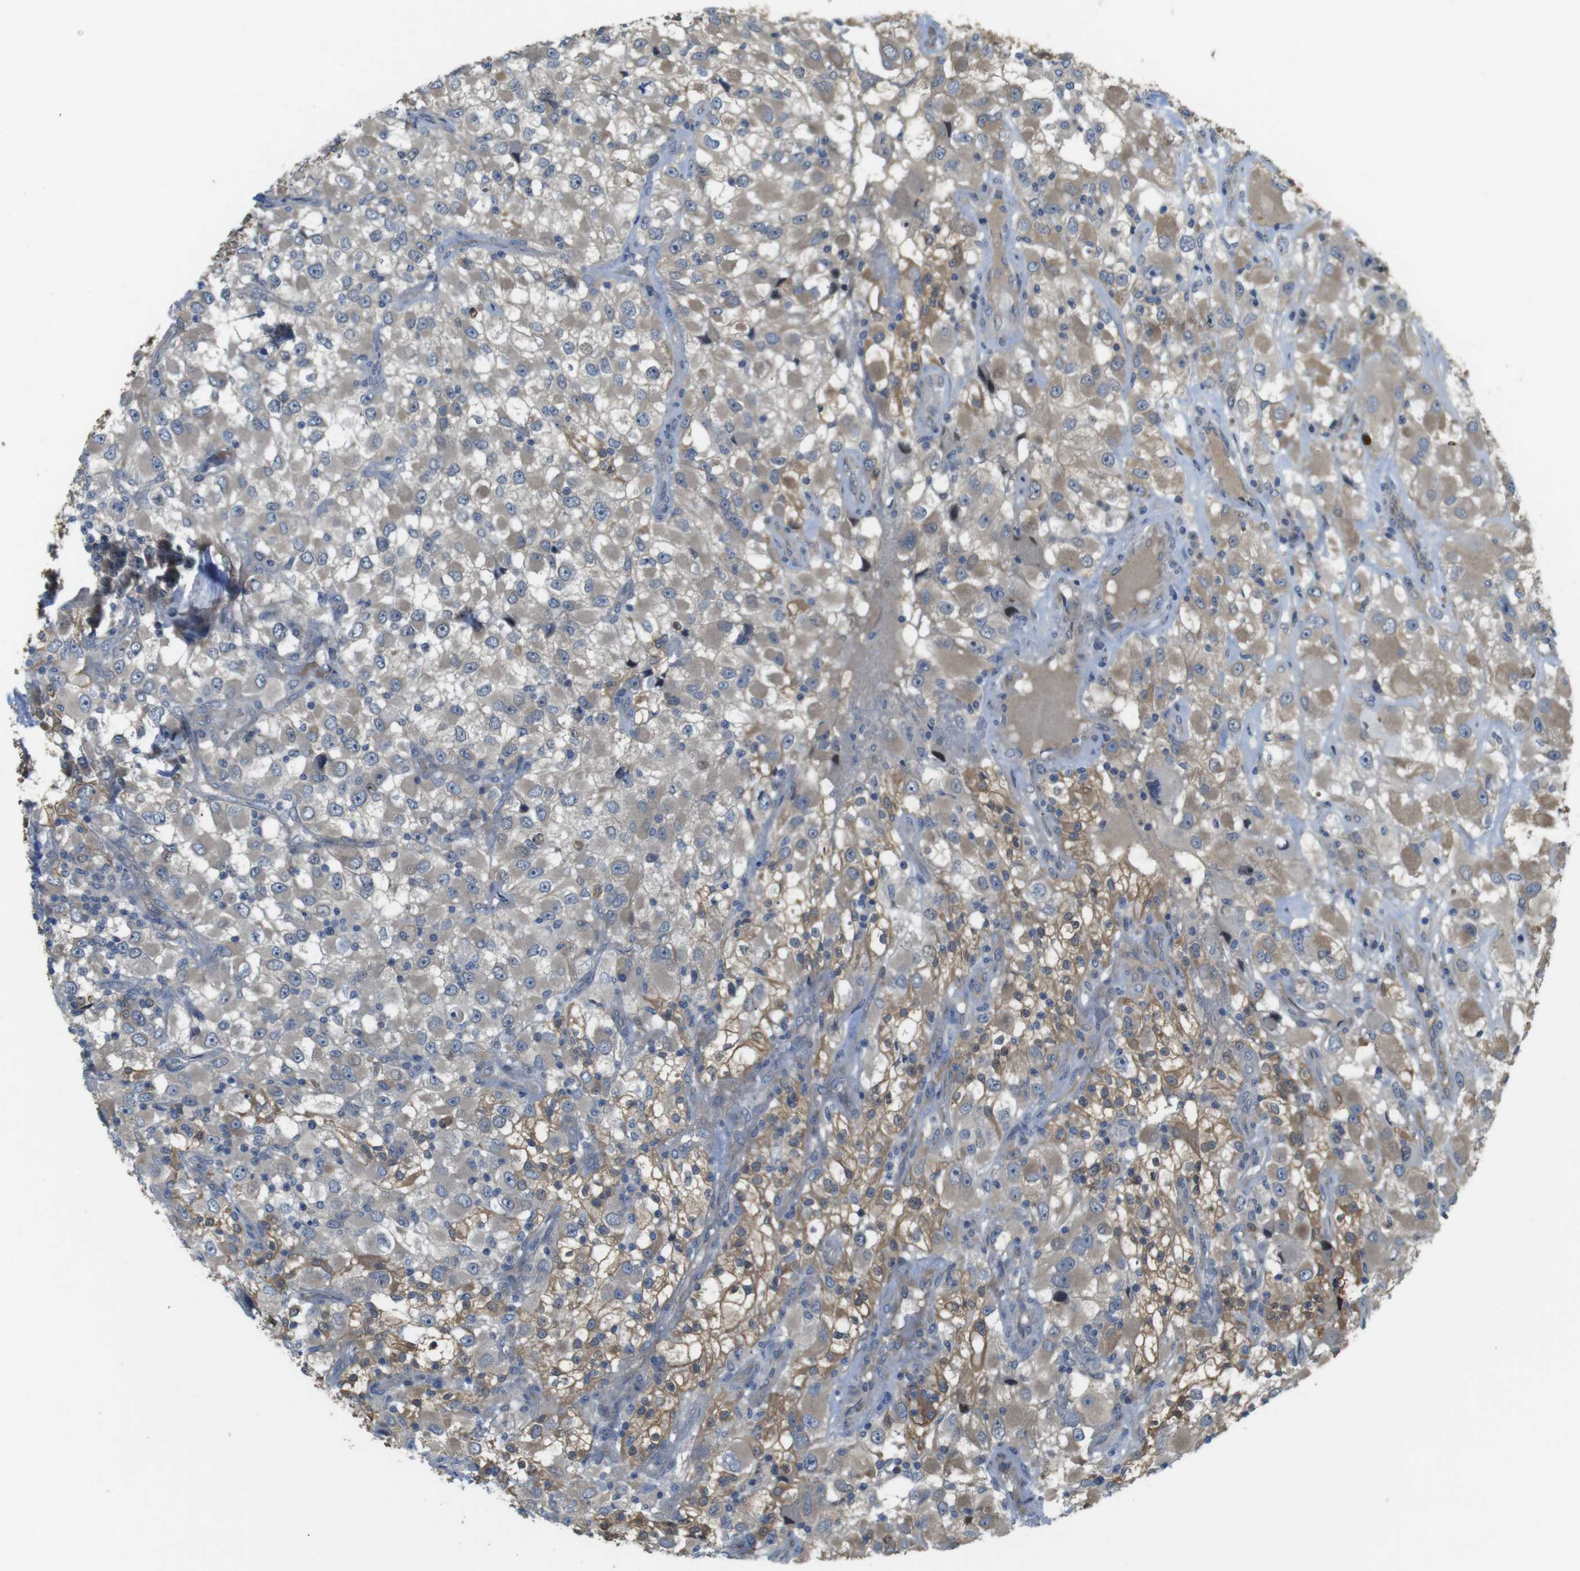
{"staining": {"intensity": "weak", "quantity": ">75%", "location": "cytoplasmic/membranous"}, "tissue": "renal cancer", "cell_type": "Tumor cells", "image_type": "cancer", "snomed": [{"axis": "morphology", "description": "Adenocarcinoma, NOS"}, {"axis": "topography", "description": "Kidney"}], "caption": "Immunohistochemical staining of human renal cancer (adenocarcinoma) shows low levels of weak cytoplasmic/membranous protein staining in about >75% of tumor cells.", "gene": "ABHD15", "patient": {"sex": "female", "age": 52}}